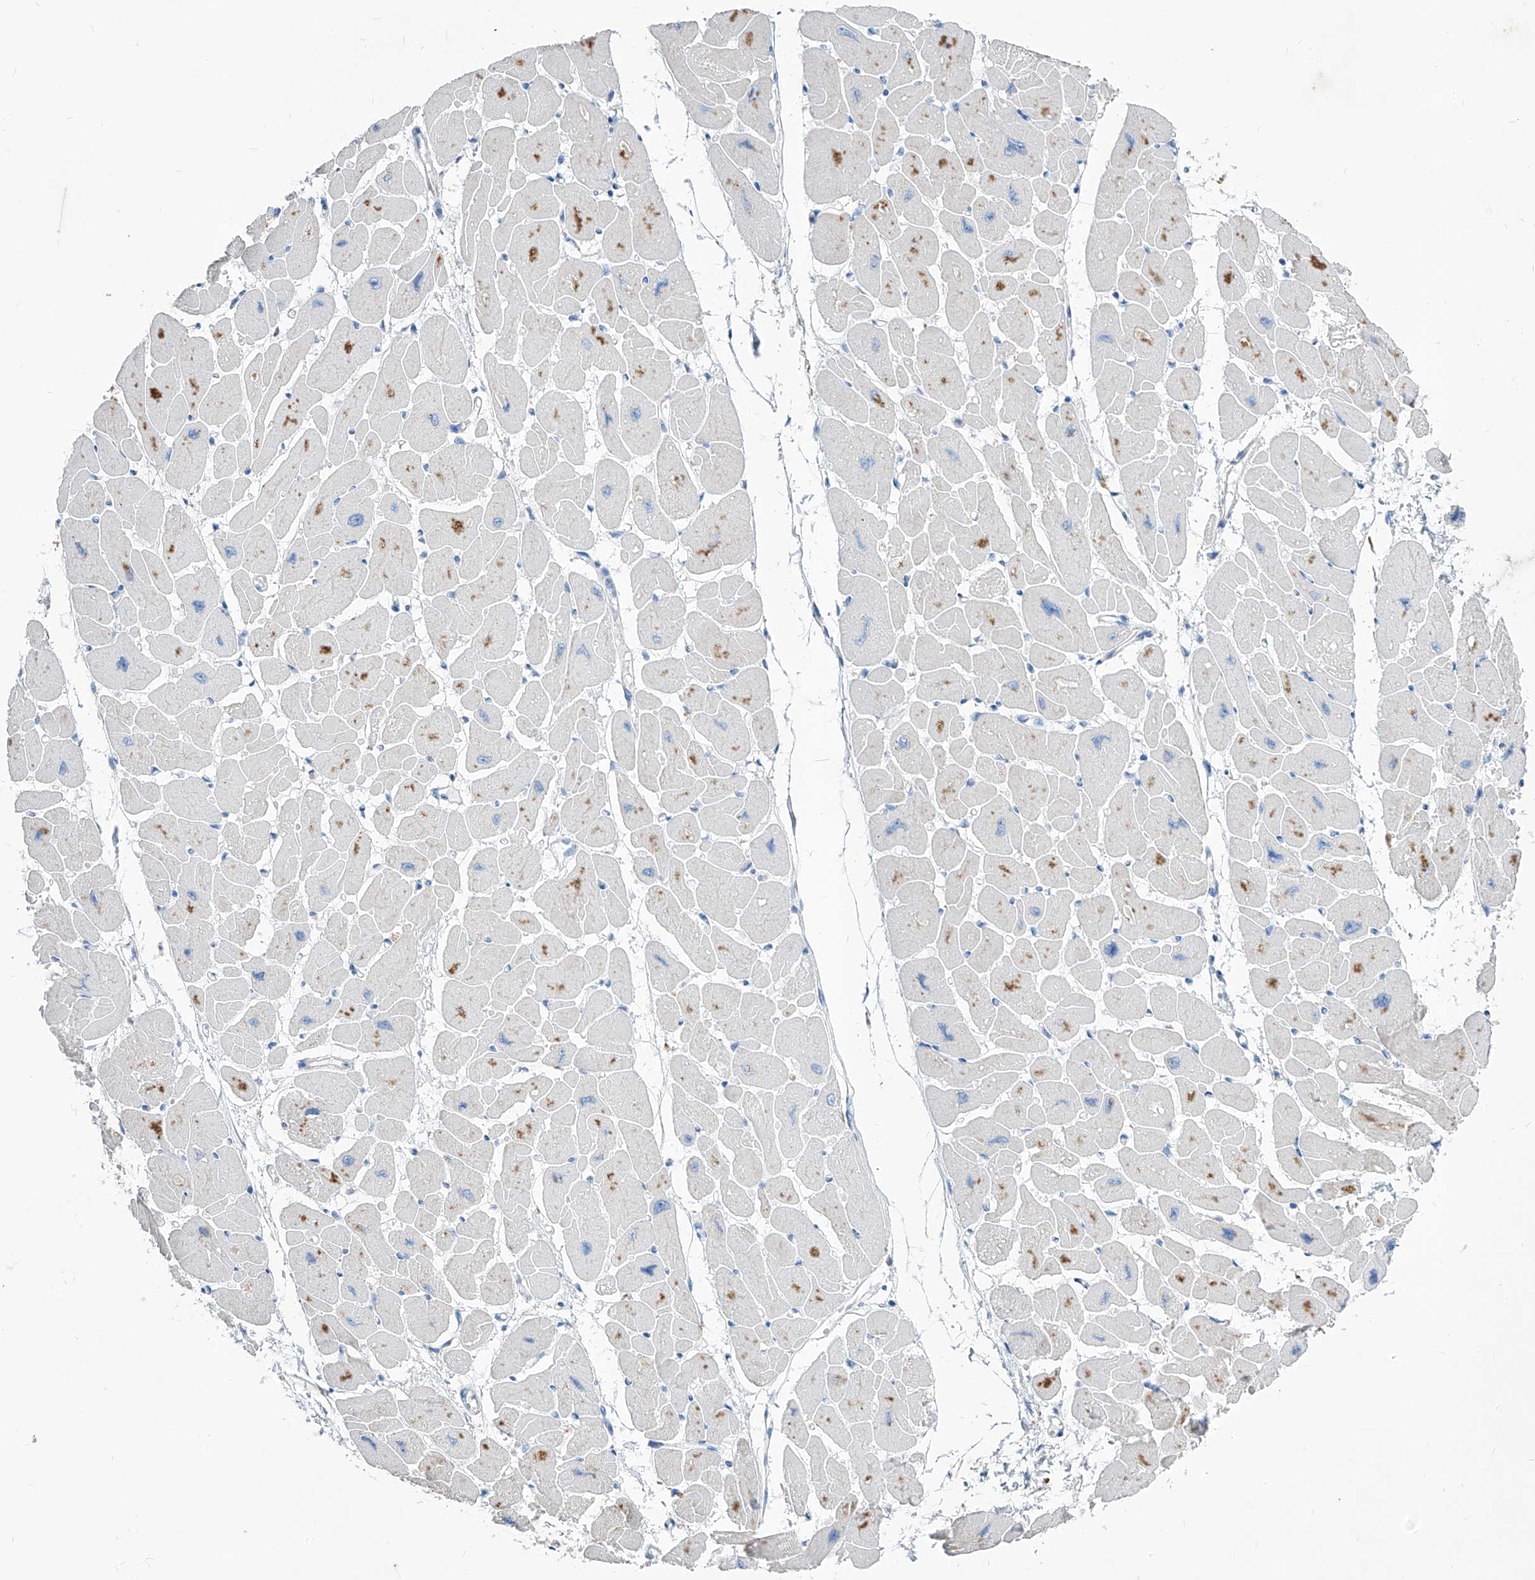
{"staining": {"intensity": "weak", "quantity": "<25%", "location": "cytoplasmic/membranous"}, "tissue": "heart muscle", "cell_type": "Cardiomyocytes", "image_type": "normal", "snomed": [{"axis": "morphology", "description": "Normal tissue, NOS"}, {"axis": "topography", "description": "Heart"}], "caption": "The histopathology image exhibits no significant staining in cardiomyocytes of heart muscle.", "gene": "AGPS", "patient": {"sex": "female", "age": 54}}